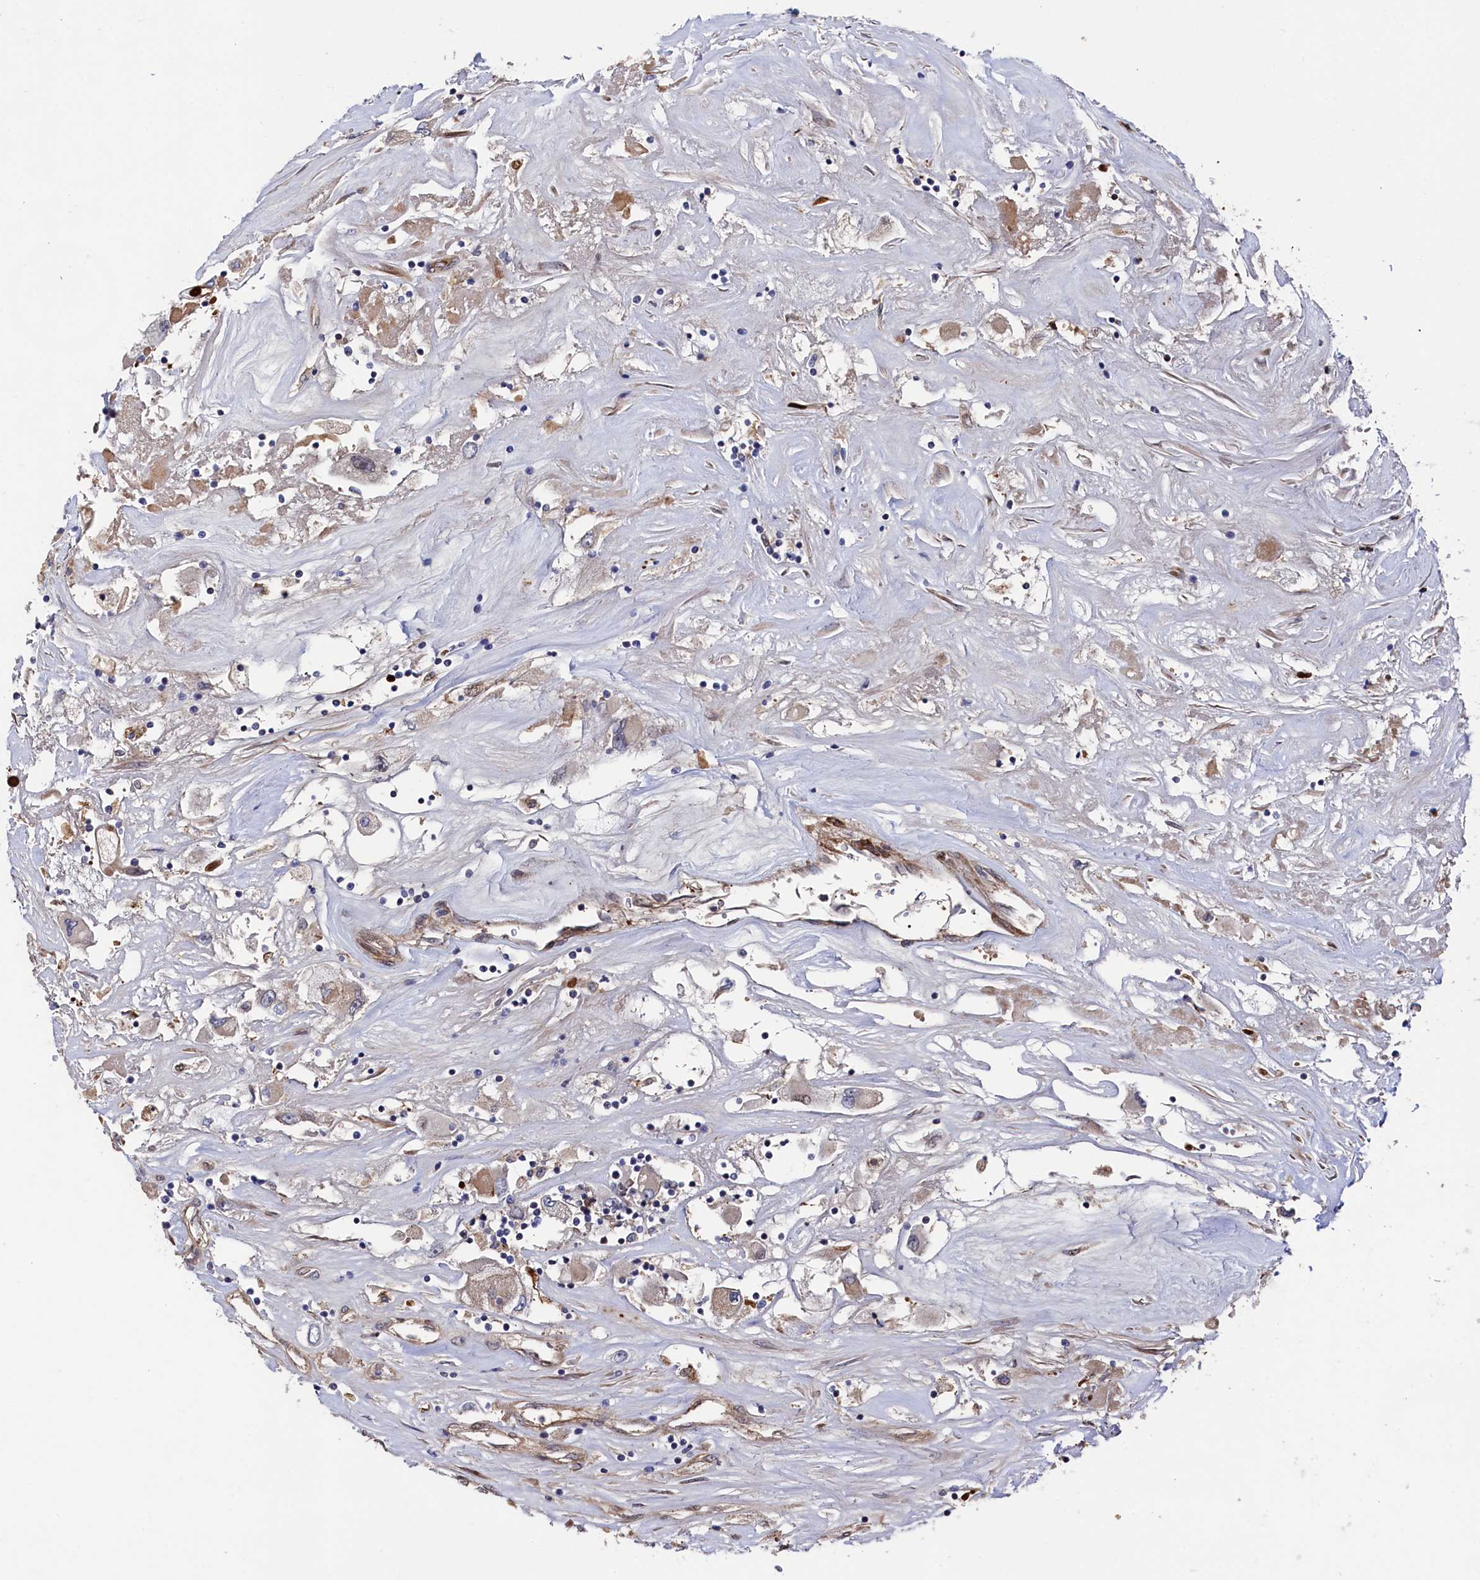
{"staining": {"intensity": "moderate", "quantity": "<25%", "location": "cytoplasmic/membranous,nuclear"}, "tissue": "renal cancer", "cell_type": "Tumor cells", "image_type": "cancer", "snomed": [{"axis": "morphology", "description": "Adenocarcinoma, NOS"}, {"axis": "topography", "description": "Kidney"}], "caption": "Renal cancer (adenocarcinoma) was stained to show a protein in brown. There is low levels of moderate cytoplasmic/membranous and nuclear expression in about <25% of tumor cells.", "gene": "ZNF891", "patient": {"sex": "female", "age": 52}}